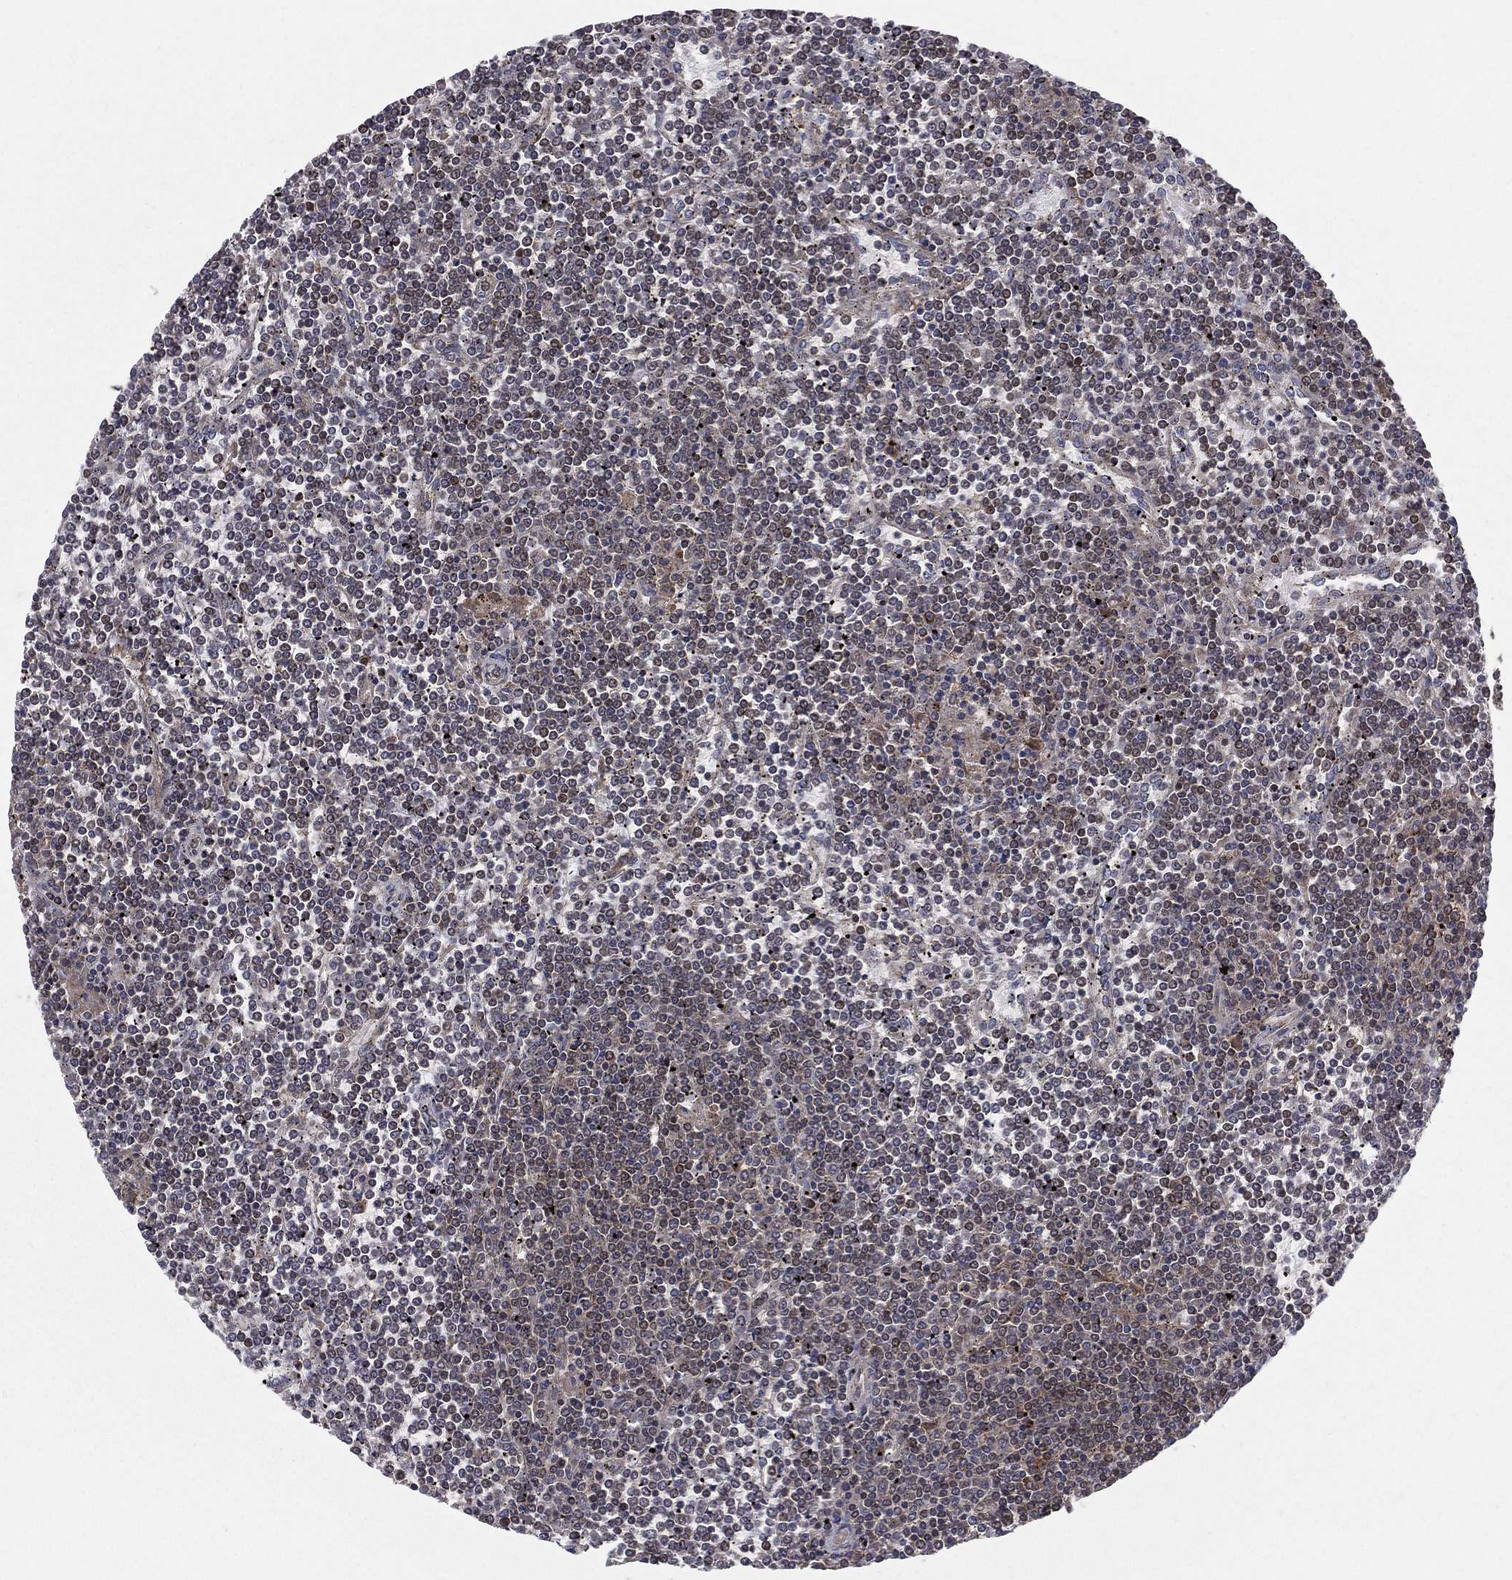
{"staining": {"intensity": "negative", "quantity": "none", "location": "none"}, "tissue": "lymphoma", "cell_type": "Tumor cells", "image_type": "cancer", "snomed": [{"axis": "morphology", "description": "Malignant lymphoma, non-Hodgkin's type, Low grade"}, {"axis": "topography", "description": "Spleen"}], "caption": "Photomicrograph shows no significant protein expression in tumor cells of lymphoma. The staining was performed using DAB (3,3'-diaminobenzidine) to visualize the protein expression in brown, while the nuclei were stained in blue with hematoxylin (Magnification: 20x).", "gene": "MIX23", "patient": {"sex": "female", "age": 19}}